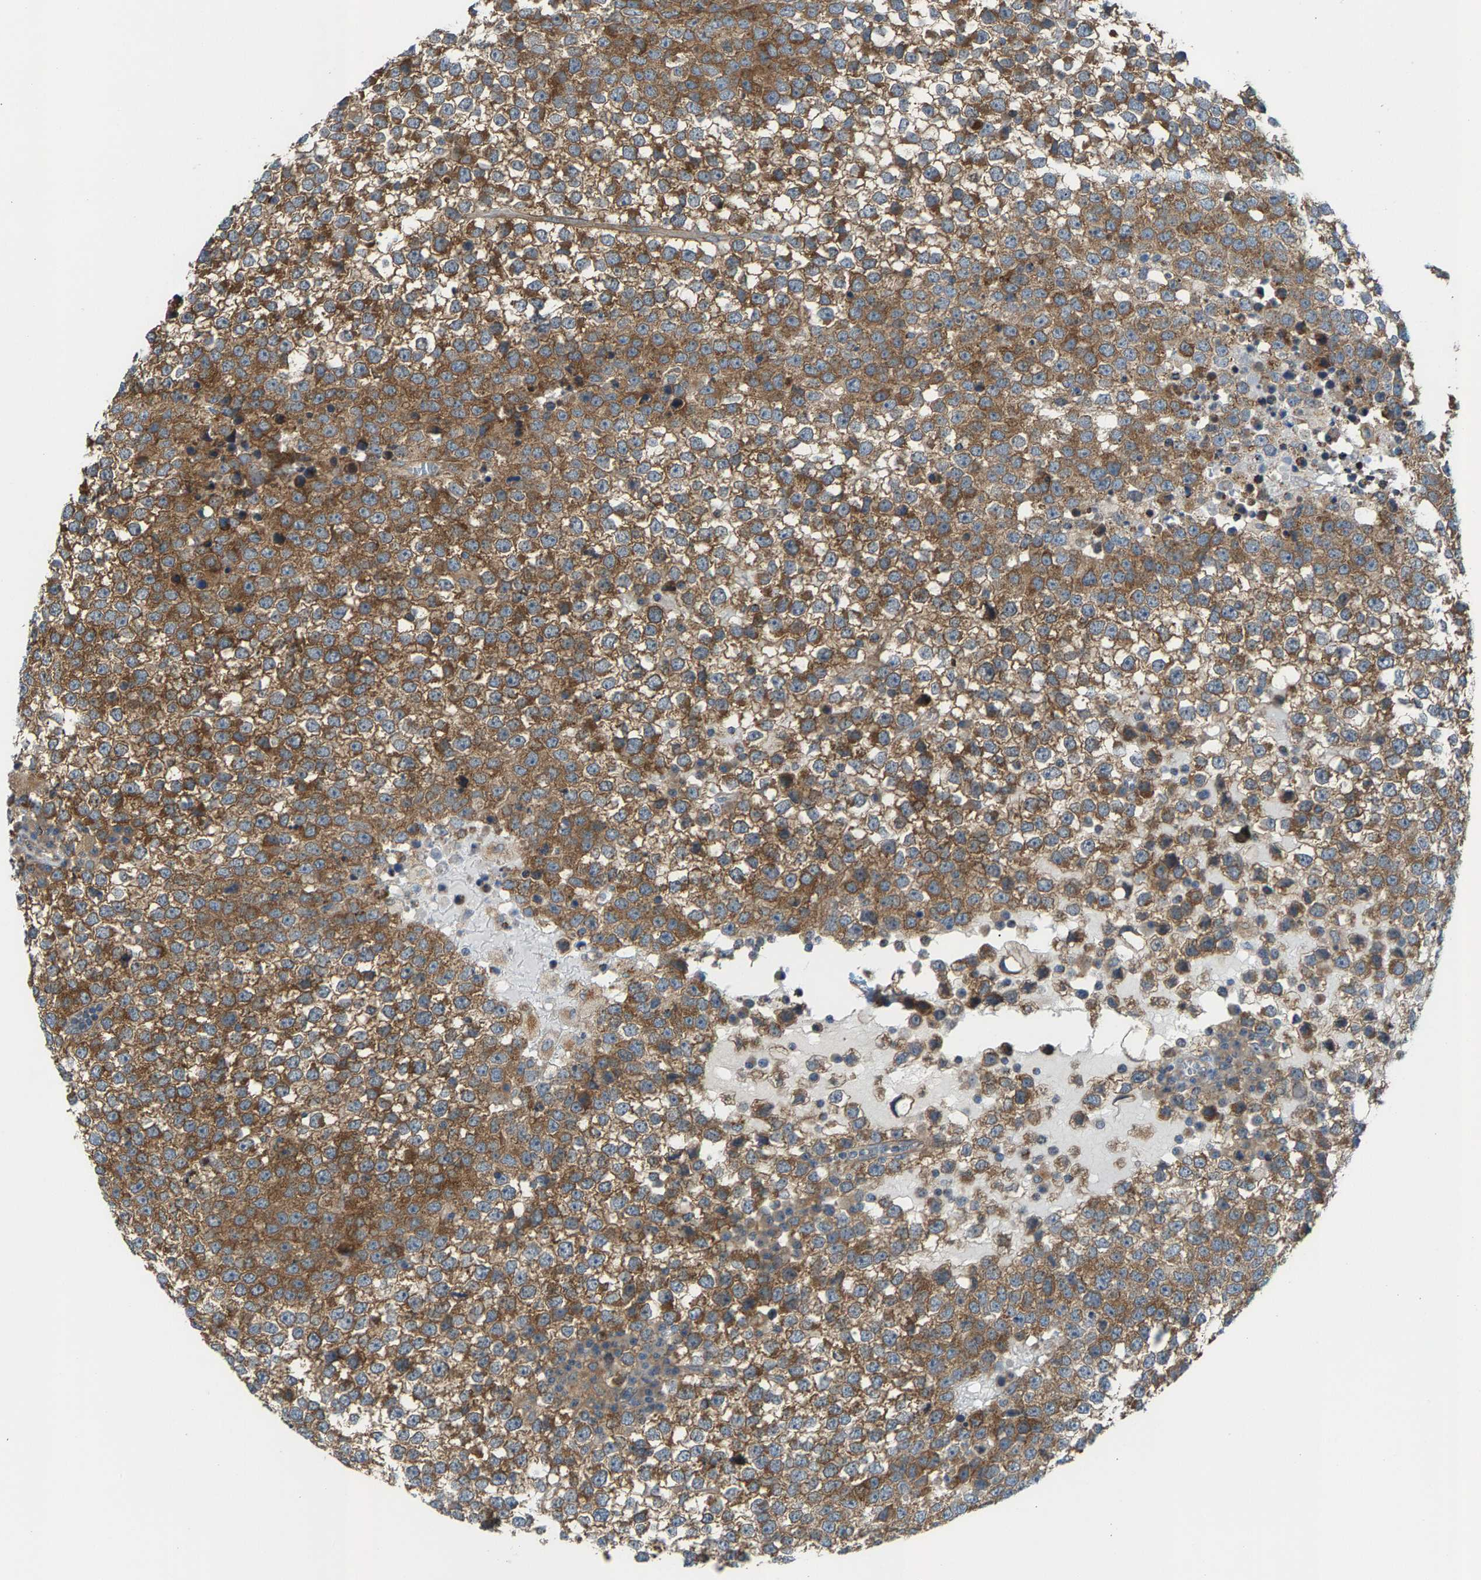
{"staining": {"intensity": "moderate", "quantity": ">75%", "location": "cytoplasmic/membranous"}, "tissue": "testis cancer", "cell_type": "Tumor cells", "image_type": "cancer", "snomed": [{"axis": "morphology", "description": "Seminoma, NOS"}, {"axis": "topography", "description": "Testis"}], "caption": "This micrograph demonstrates immunohistochemistry staining of human seminoma (testis), with medium moderate cytoplasmic/membranous staining in about >75% of tumor cells.", "gene": "PDCL", "patient": {"sex": "male", "age": 65}}